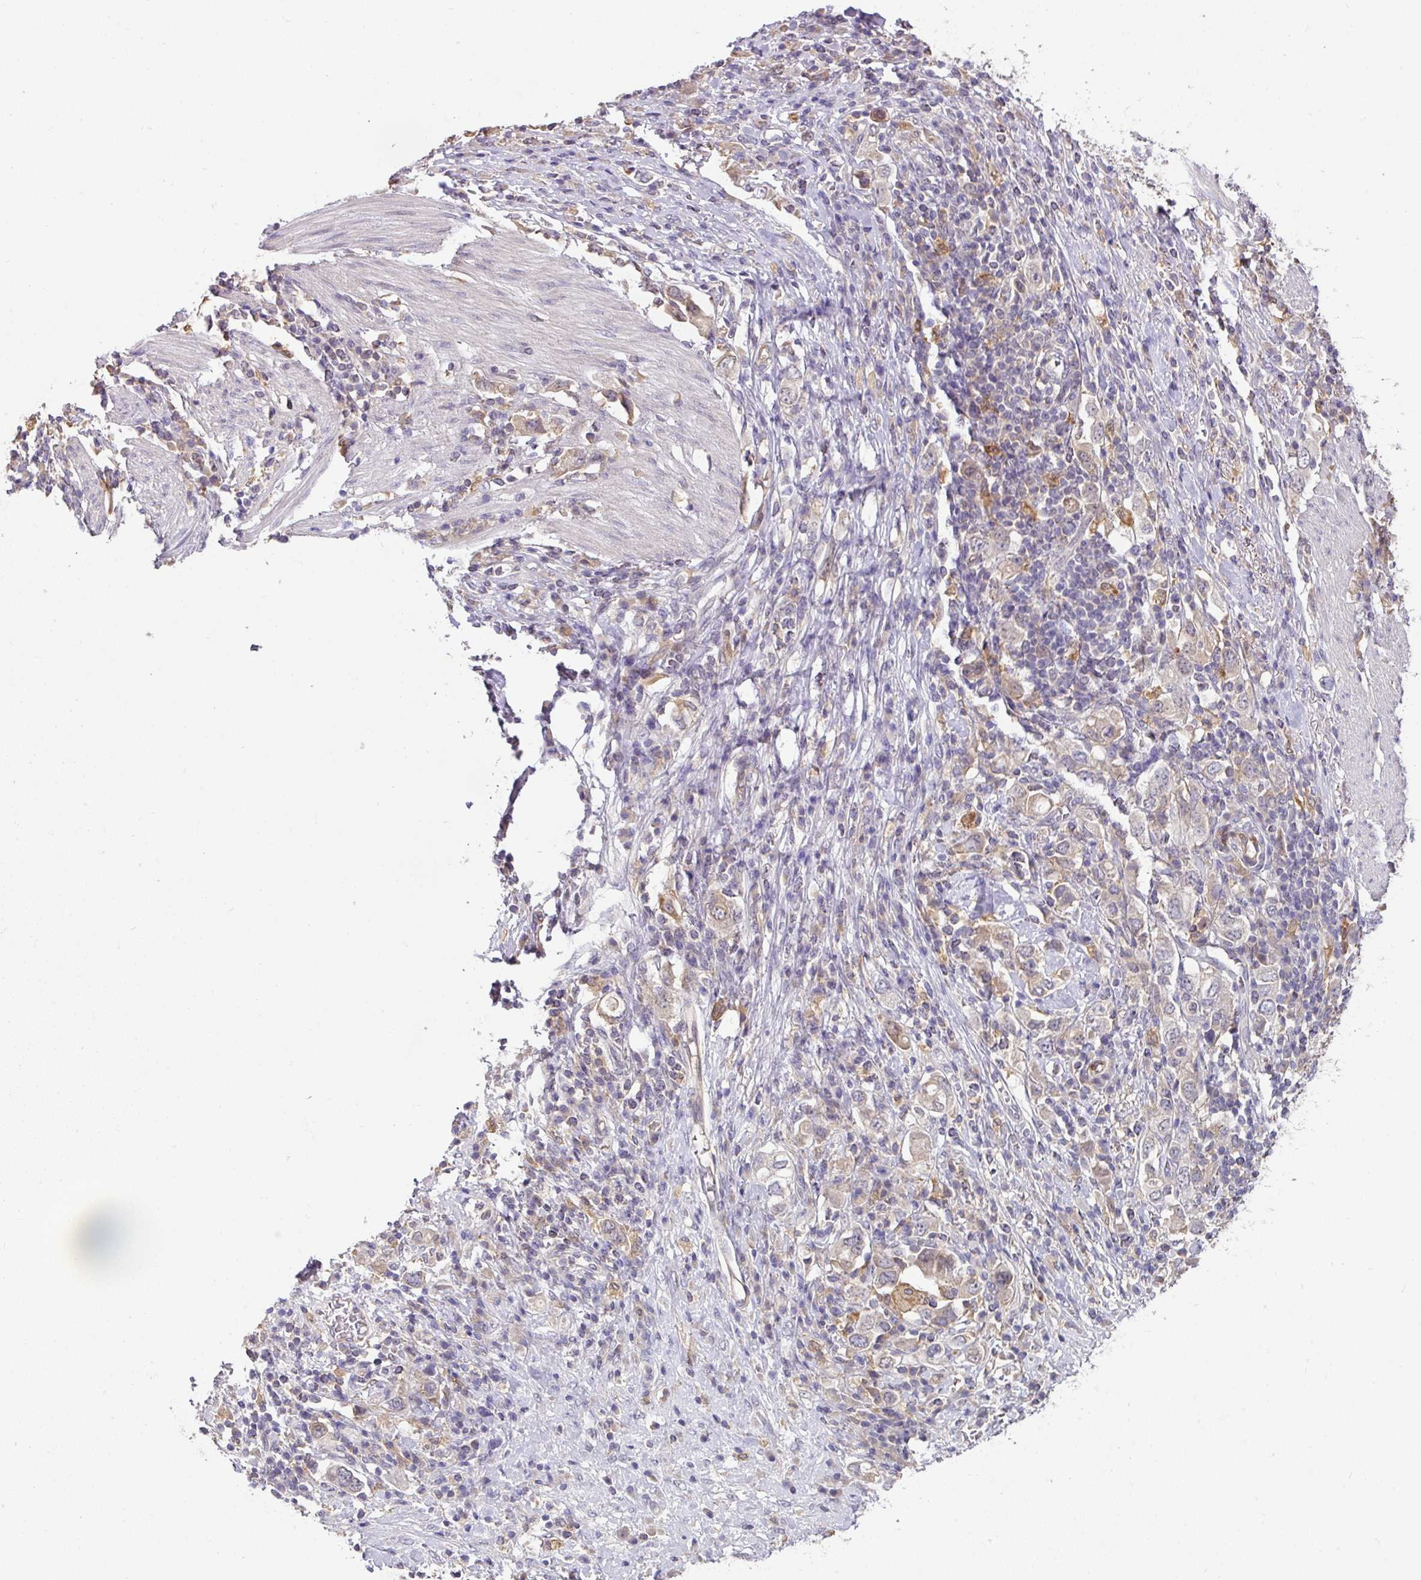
{"staining": {"intensity": "weak", "quantity": "25%-75%", "location": "cytoplasmic/membranous"}, "tissue": "stomach cancer", "cell_type": "Tumor cells", "image_type": "cancer", "snomed": [{"axis": "morphology", "description": "Adenocarcinoma, NOS"}, {"axis": "topography", "description": "Stomach, upper"}, {"axis": "topography", "description": "Stomach"}], "caption": "DAB (3,3'-diaminobenzidine) immunohistochemical staining of stomach cancer (adenocarcinoma) reveals weak cytoplasmic/membranous protein positivity in approximately 25%-75% of tumor cells.", "gene": "GCNT7", "patient": {"sex": "male", "age": 62}}